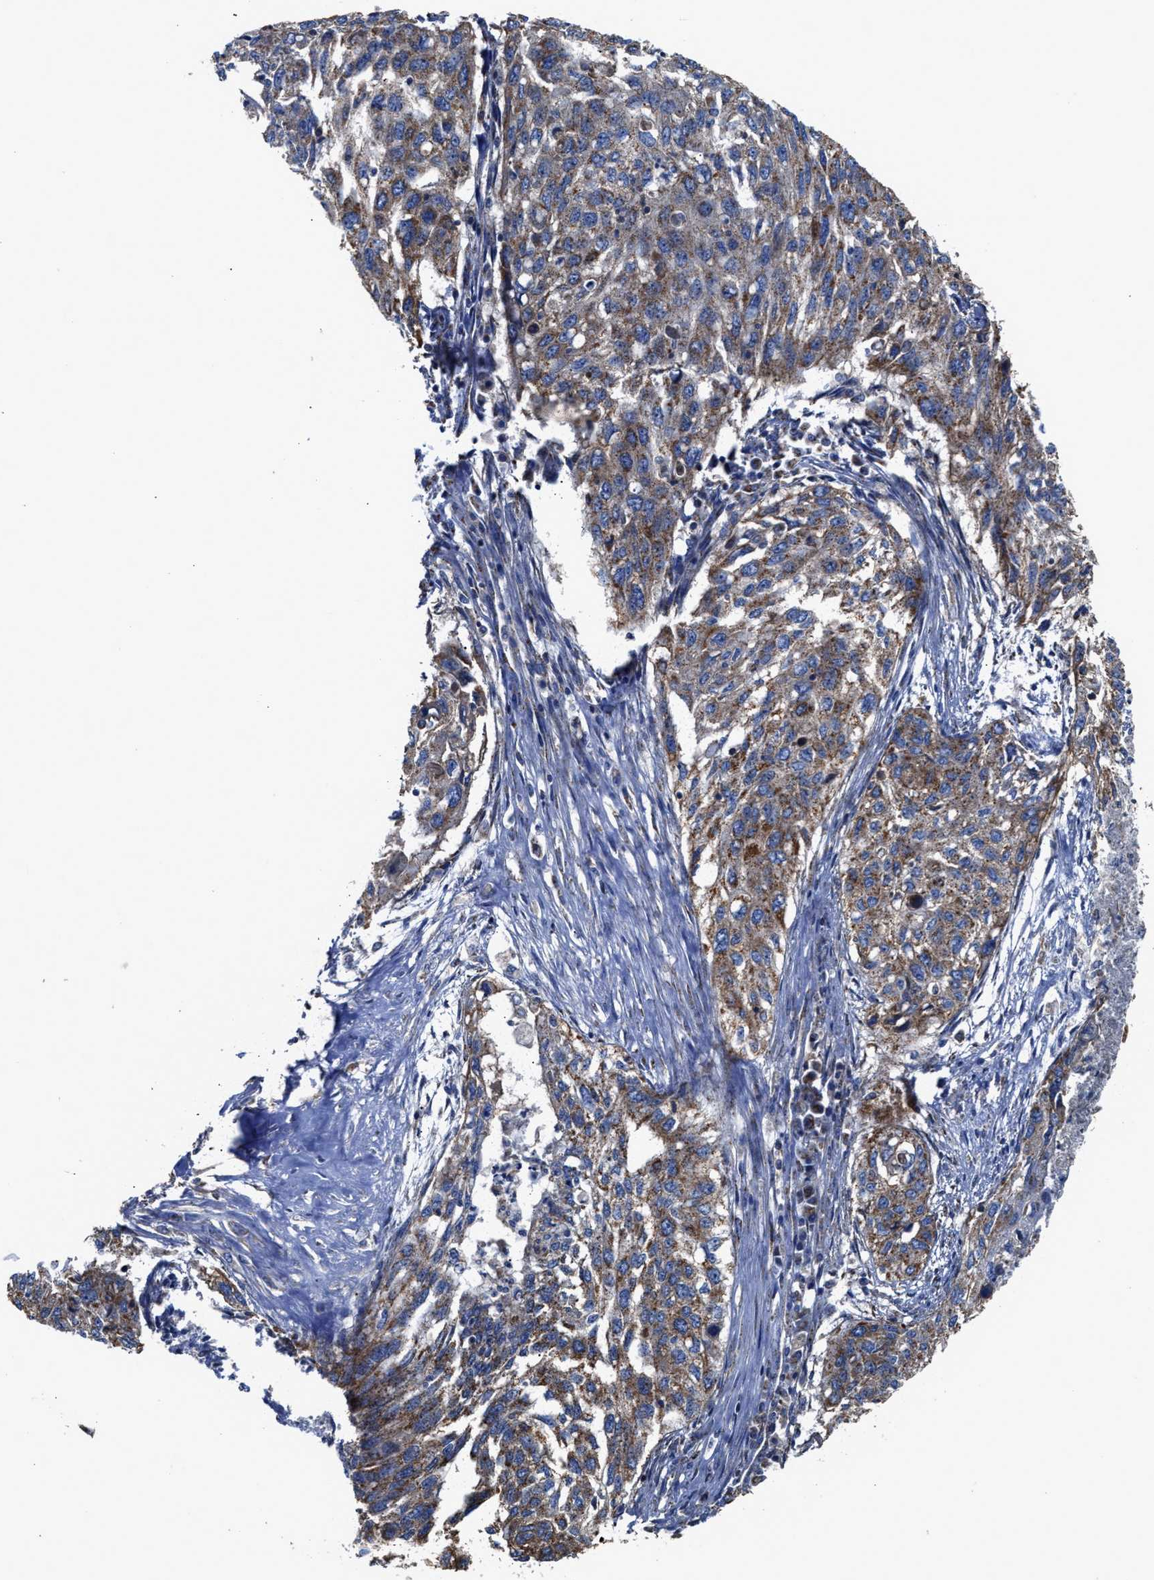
{"staining": {"intensity": "moderate", "quantity": ">75%", "location": "cytoplasmic/membranous"}, "tissue": "lung cancer", "cell_type": "Tumor cells", "image_type": "cancer", "snomed": [{"axis": "morphology", "description": "Squamous cell carcinoma, NOS"}, {"axis": "topography", "description": "Lung"}], "caption": "Immunohistochemical staining of human lung cancer (squamous cell carcinoma) displays medium levels of moderate cytoplasmic/membranous protein staining in about >75% of tumor cells. (IHC, brightfield microscopy, high magnification).", "gene": "MECR", "patient": {"sex": "female", "age": 63}}